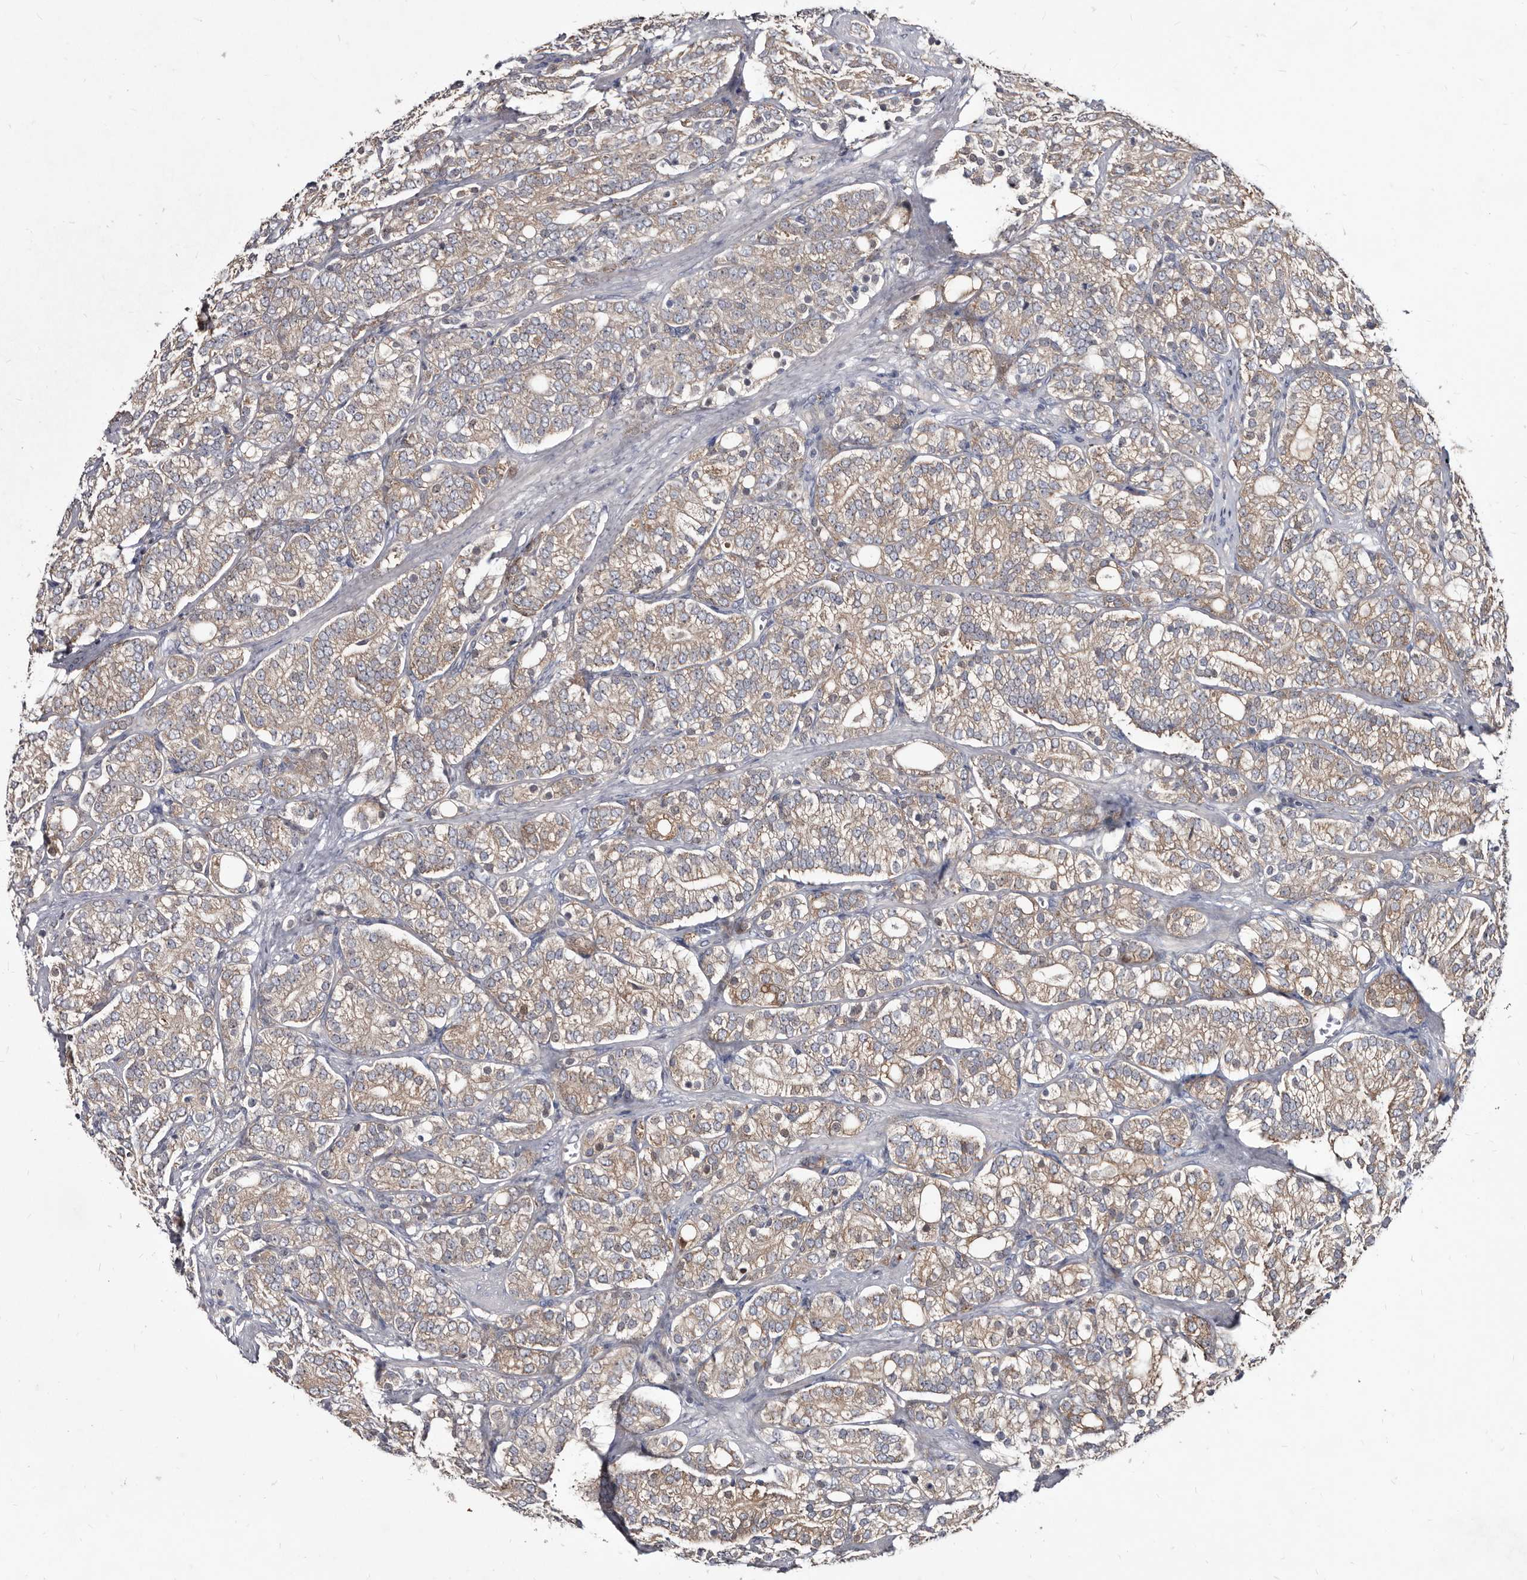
{"staining": {"intensity": "weak", "quantity": ">75%", "location": "cytoplasmic/membranous"}, "tissue": "prostate cancer", "cell_type": "Tumor cells", "image_type": "cancer", "snomed": [{"axis": "morphology", "description": "Adenocarcinoma, High grade"}, {"axis": "topography", "description": "Prostate"}], "caption": "Tumor cells demonstrate weak cytoplasmic/membranous positivity in approximately >75% of cells in prostate high-grade adenocarcinoma.", "gene": "ABCF2", "patient": {"sex": "male", "age": 57}}